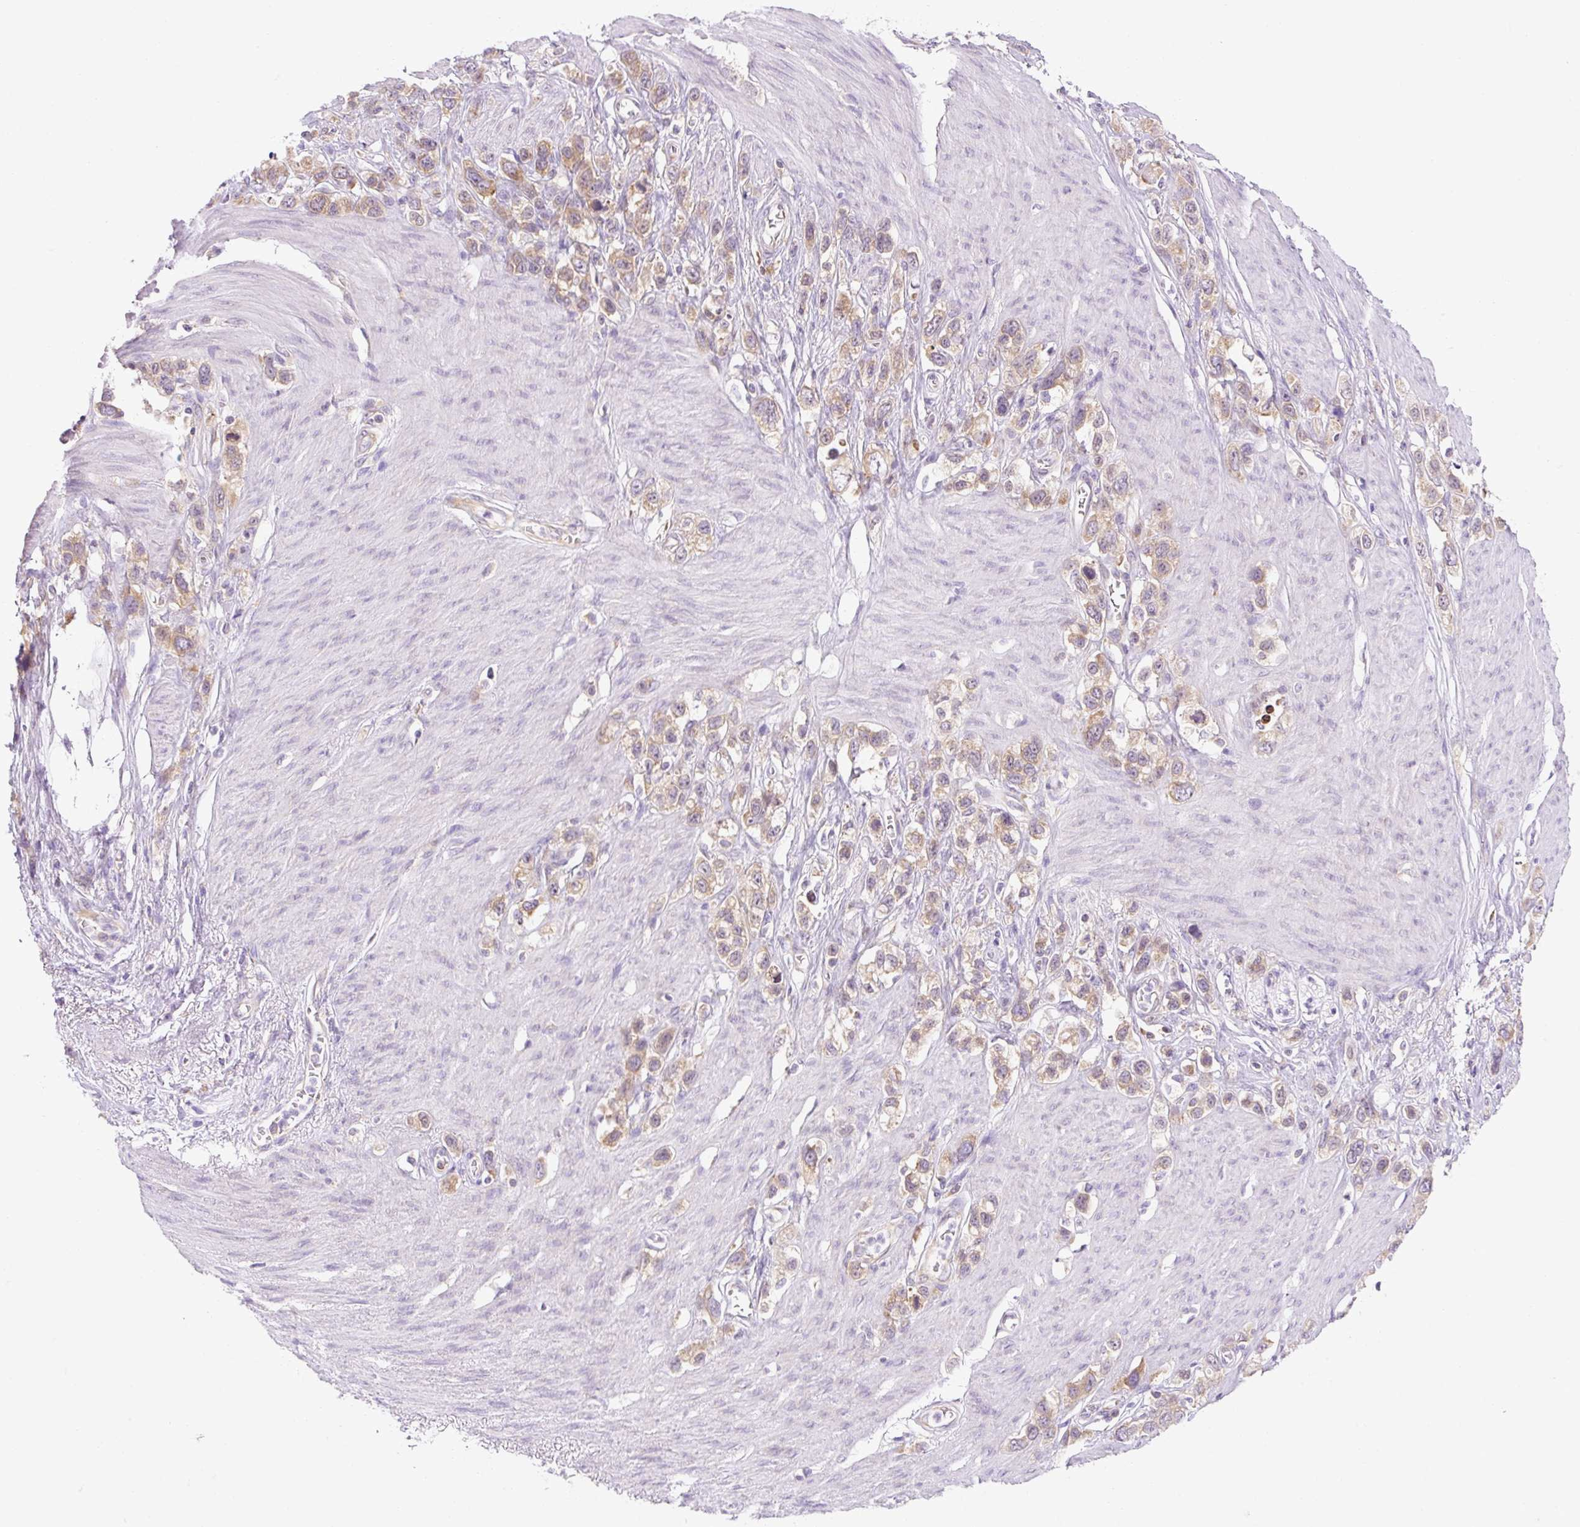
{"staining": {"intensity": "weak", "quantity": ">75%", "location": "cytoplasmic/membranous"}, "tissue": "stomach cancer", "cell_type": "Tumor cells", "image_type": "cancer", "snomed": [{"axis": "morphology", "description": "Adenocarcinoma, NOS"}, {"axis": "topography", "description": "Stomach"}], "caption": "This is a histology image of immunohistochemistry staining of adenocarcinoma (stomach), which shows weak positivity in the cytoplasmic/membranous of tumor cells.", "gene": "RPL18A", "patient": {"sex": "female", "age": 65}}